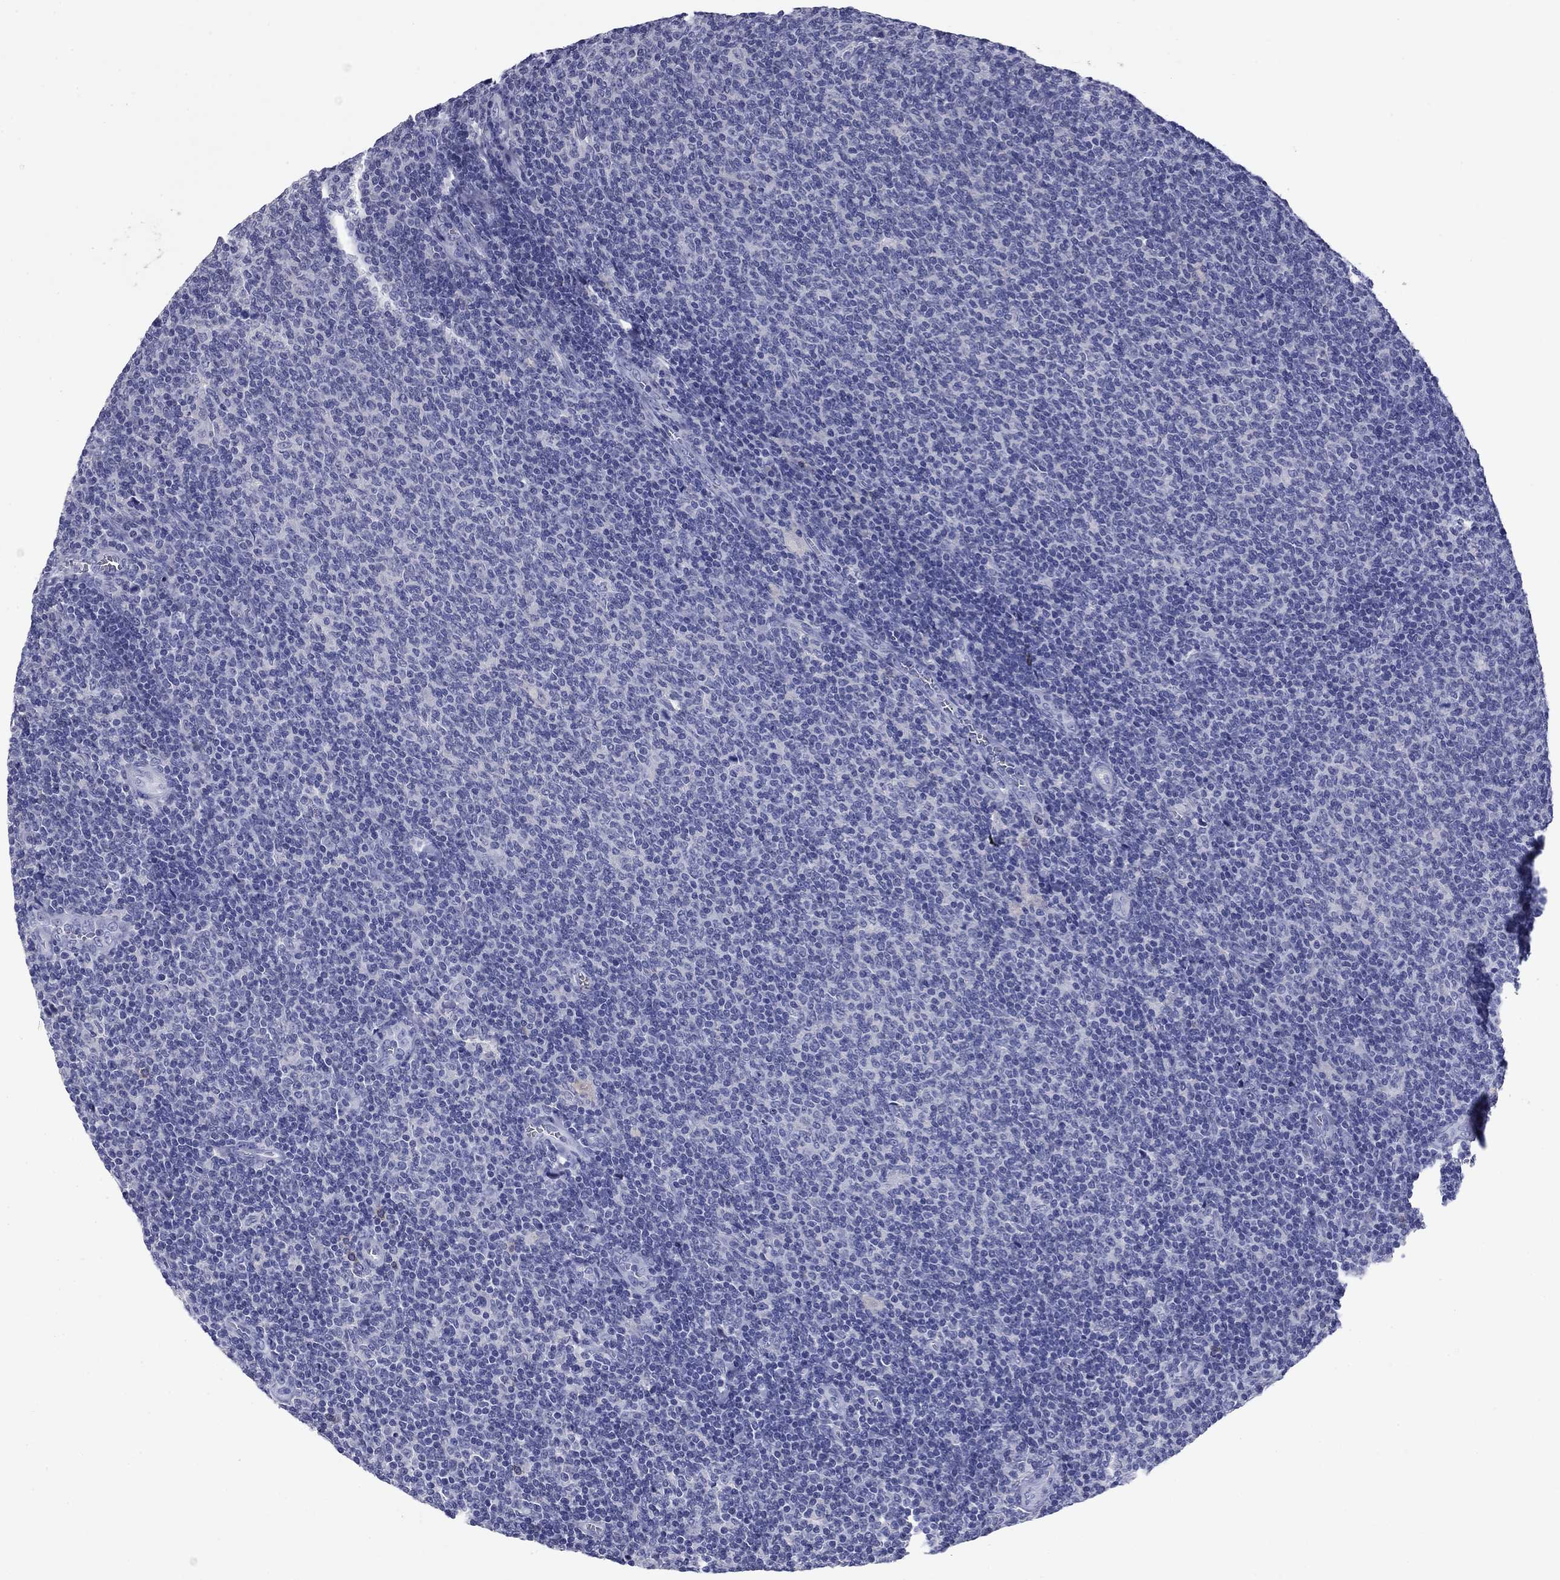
{"staining": {"intensity": "negative", "quantity": "none", "location": "none"}, "tissue": "lymphoma", "cell_type": "Tumor cells", "image_type": "cancer", "snomed": [{"axis": "morphology", "description": "Malignant lymphoma, non-Hodgkin's type, Low grade"}, {"axis": "topography", "description": "Lymph node"}], "caption": "Immunohistochemistry (IHC) histopathology image of human lymphoma stained for a protein (brown), which shows no expression in tumor cells.", "gene": "CFAP119", "patient": {"sex": "male", "age": 52}}